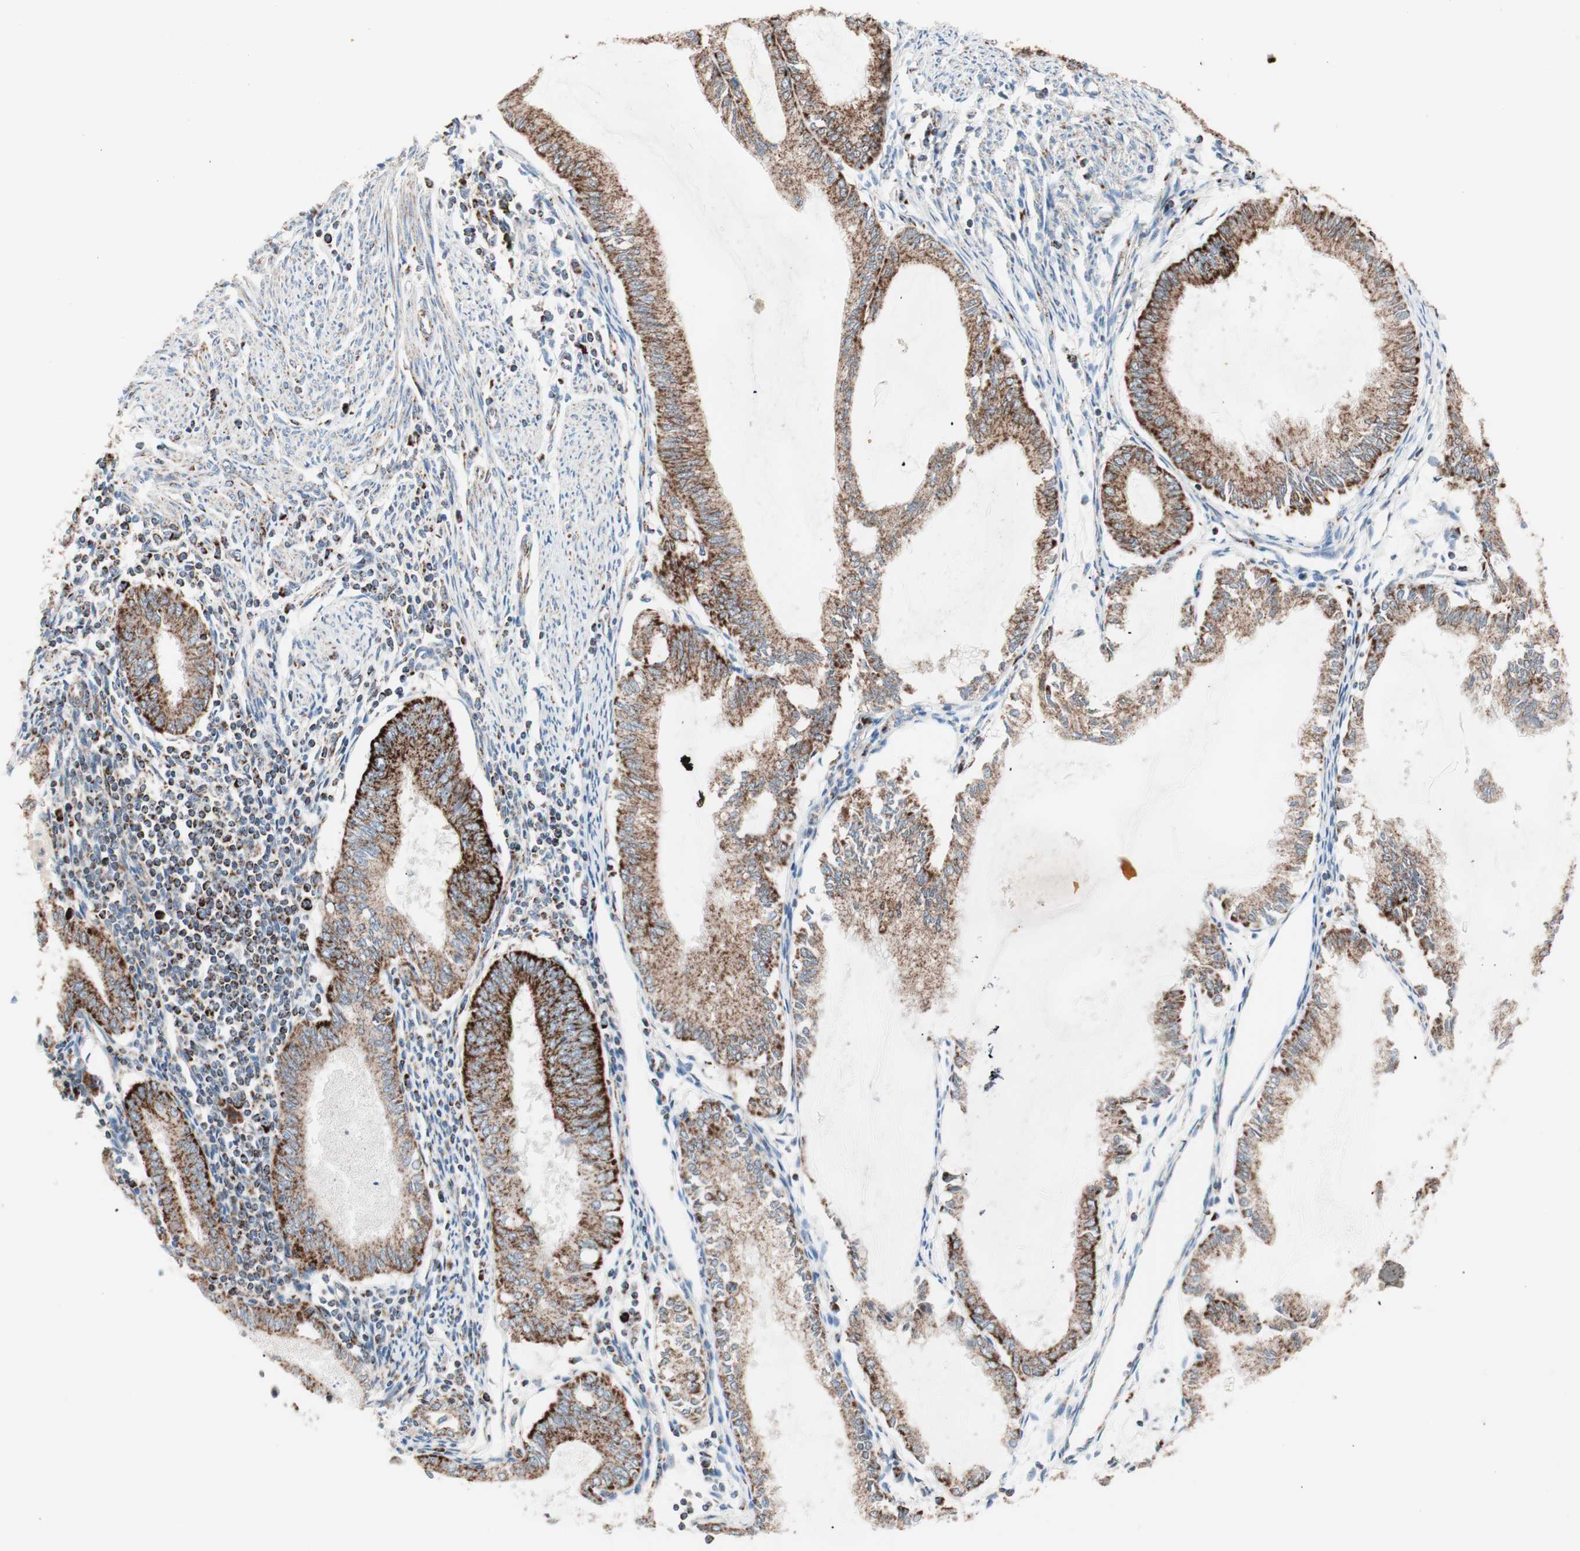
{"staining": {"intensity": "strong", "quantity": ">75%", "location": "cytoplasmic/membranous"}, "tissue": "endometrial cancer", "cell_type": "Tumor cells", "image_type": "cancer", "snomed": [{"axis": "morphology", "description": "Adenocarcinoma, NOS"}, {"axis": "topography", "description": "Endometrium"}], "caption": "The photomicrograph reveals a brown stain indicating the presence of a protein in the cytoplasmic/membranous of tumor cells in endometrial adenocarcinoma.", "gene": "TOMM20", "patient": {"sex": "female", "age": 86}}